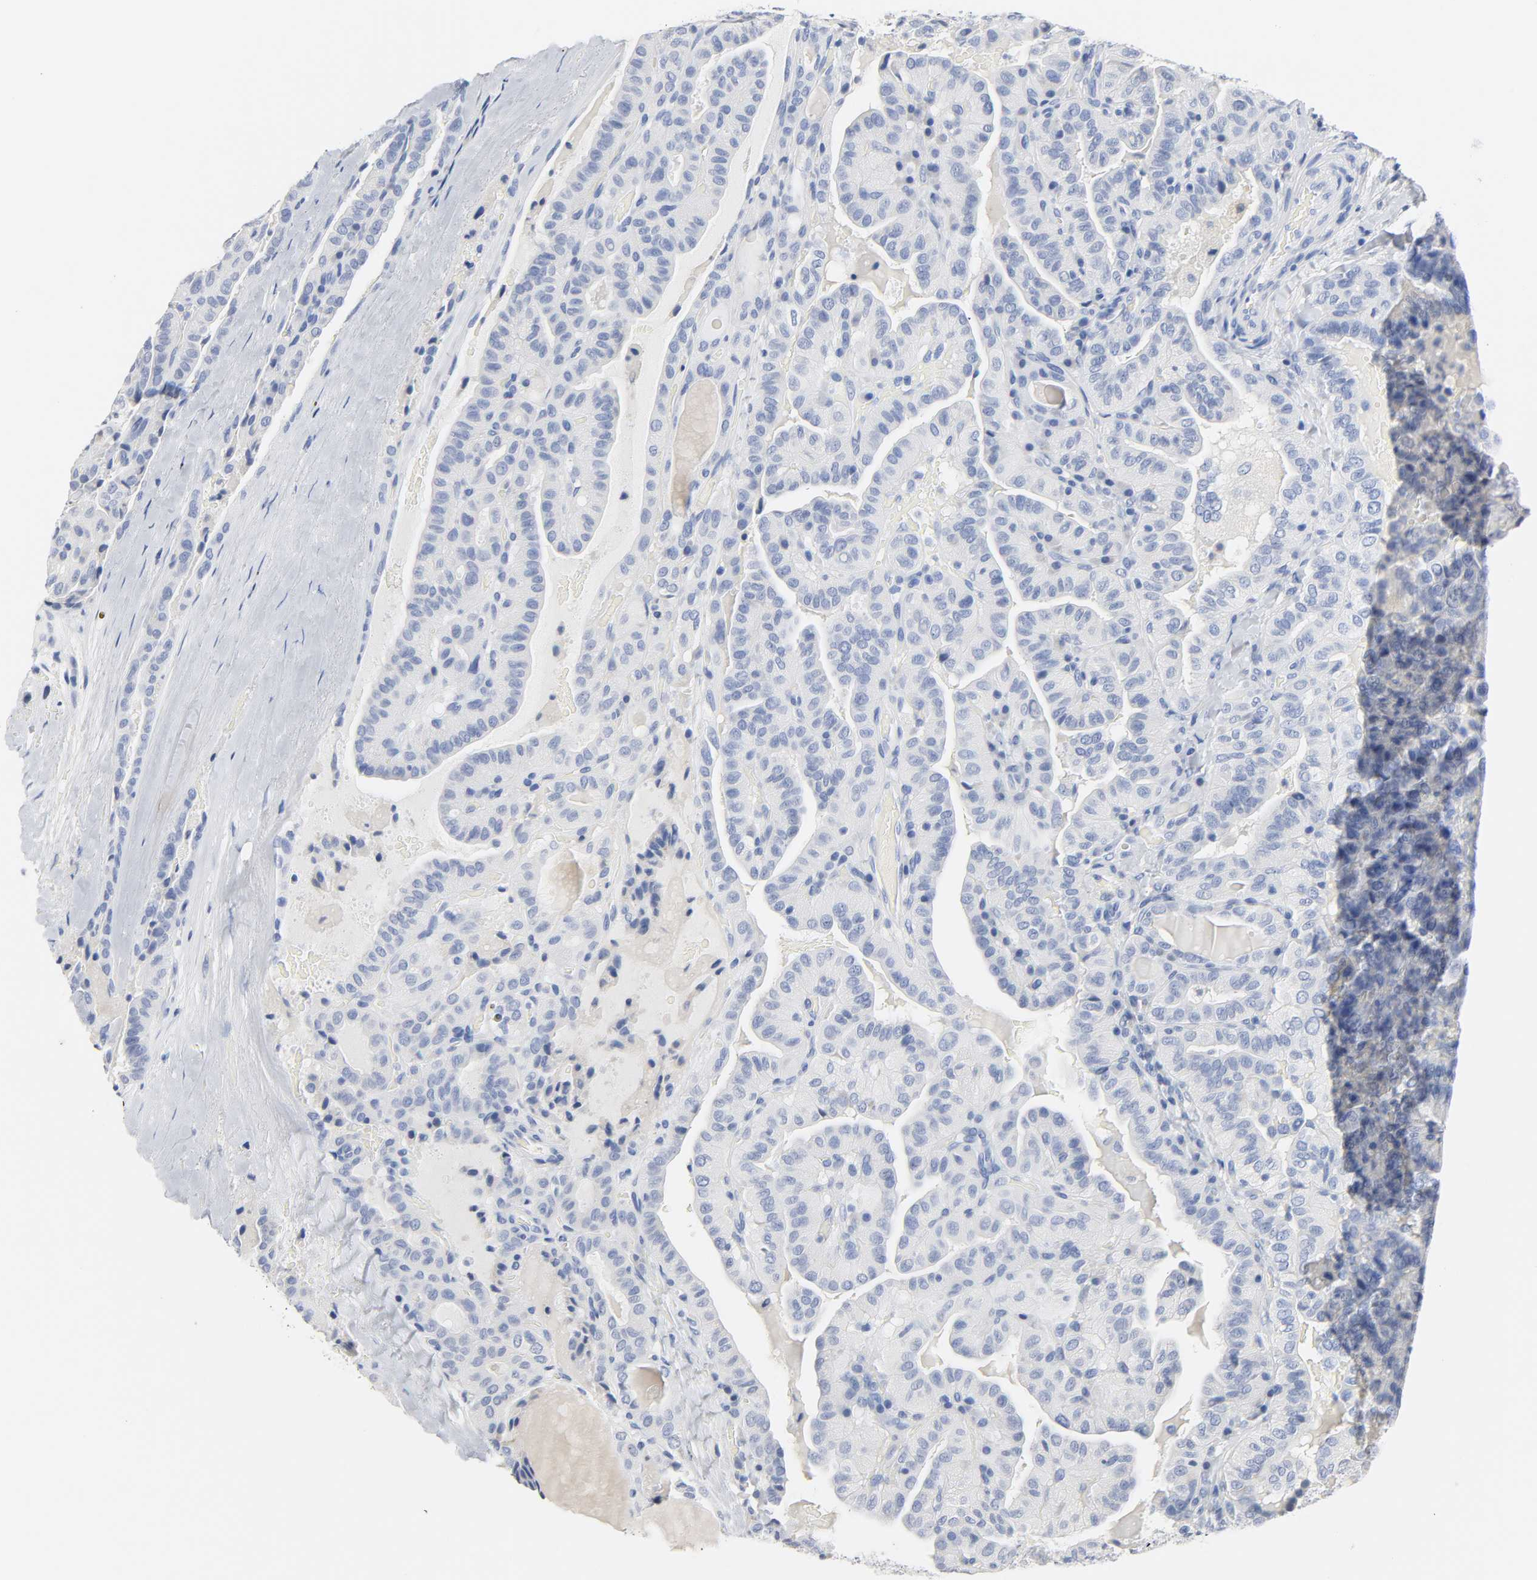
{"staining": {"intensity": "negative", "quantity": "none", "location": "none"}, "tissue": "thyroid cancer", "cell_type": "Tumor cells", "image_type": "cancer", "snomed": [{"axis": "morphology", "description": "Papillary adenocarcinoma, NOS"}, {"axis": "topography", "description": "Thyroid gland"}], "caption": "This is an immunohistochemistry (IHC) image of human papillary adenocarcinoma (thyroid). There is no positivity in tumor cells.", "gene": "ACP3", "patient": {"sex": "male", "age": 77}}